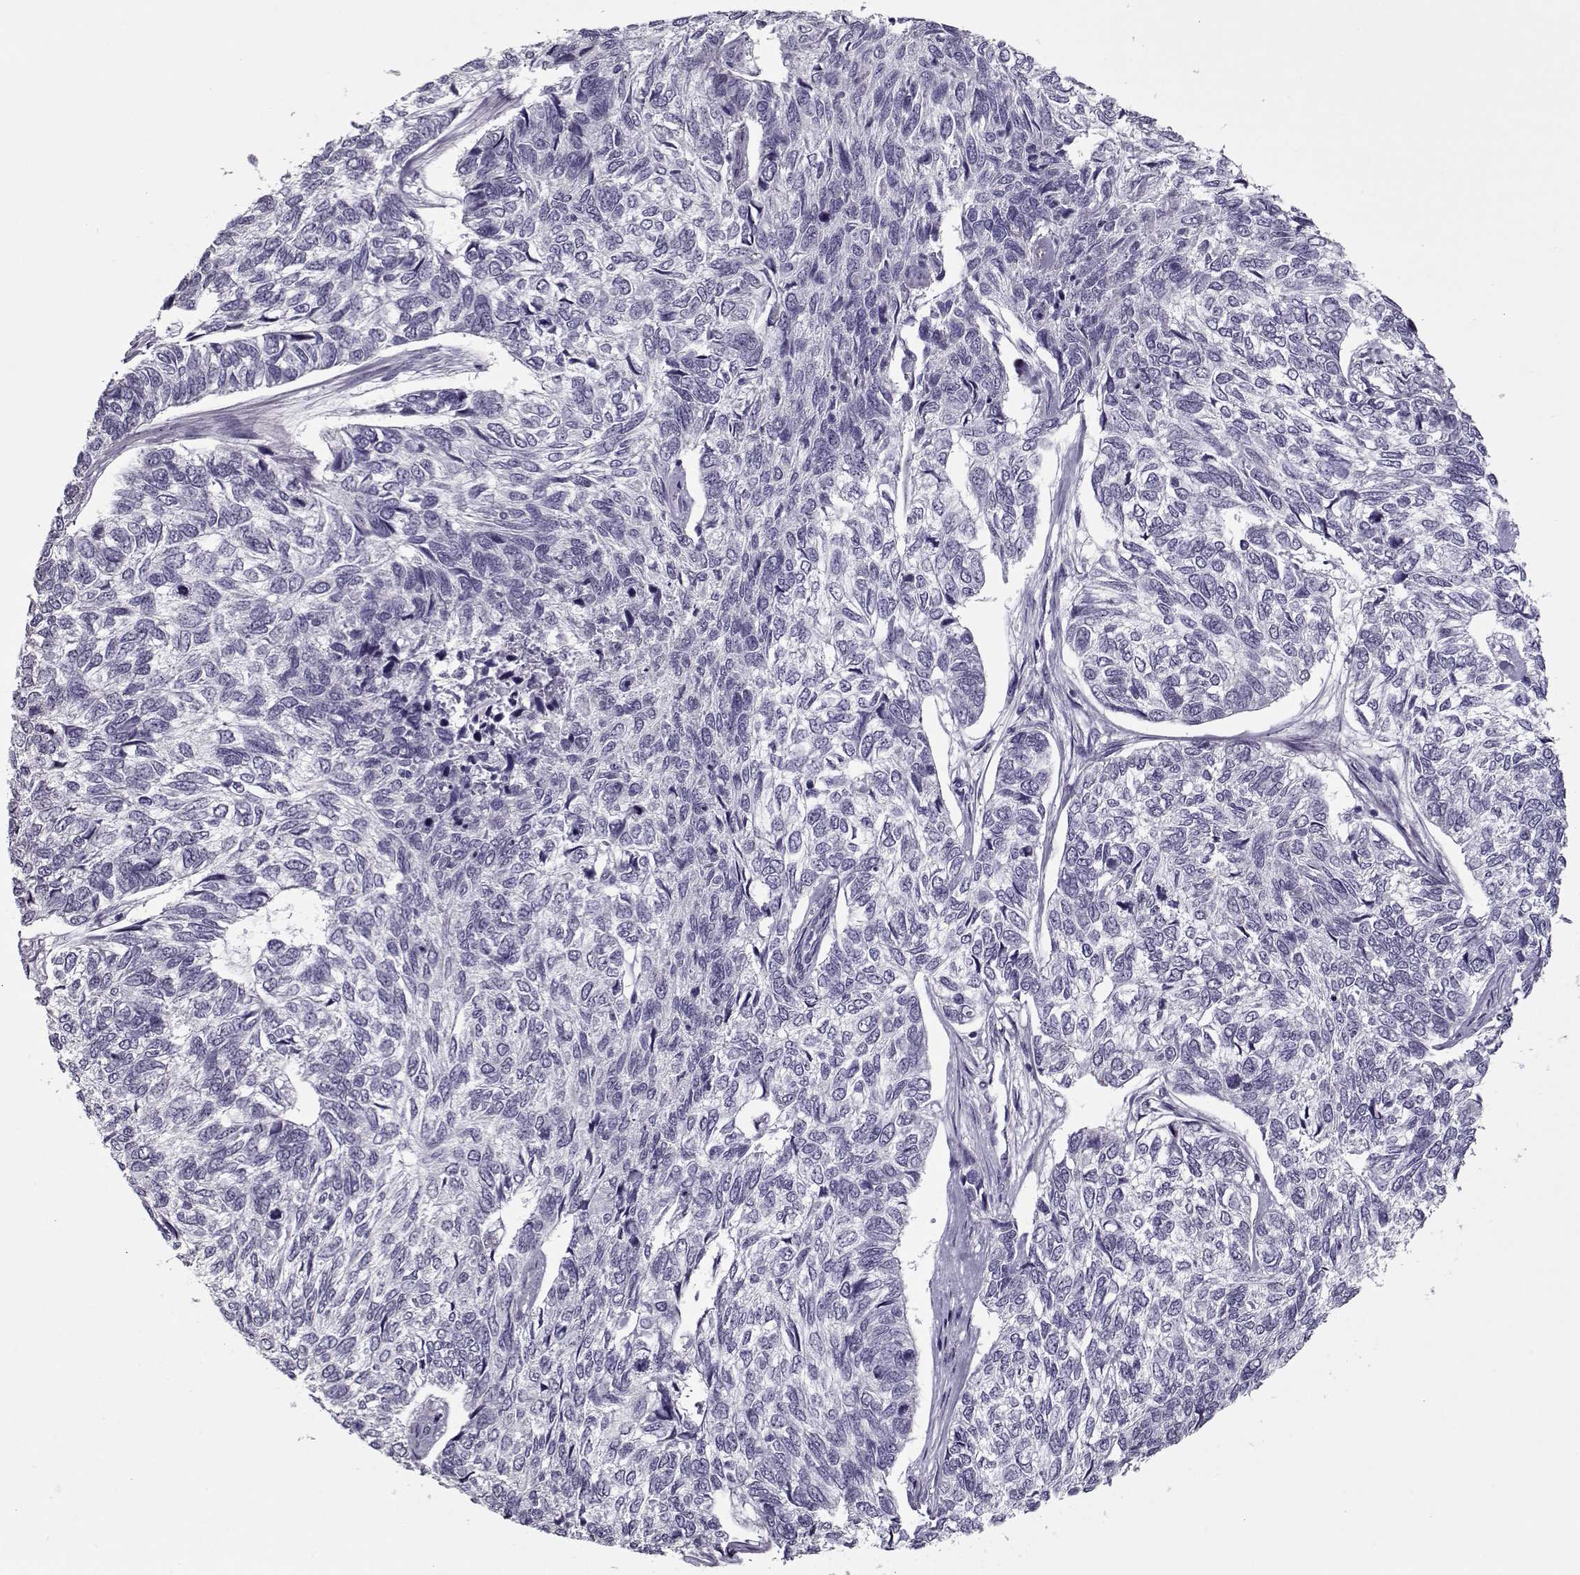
{"staining": {"intensity": "negative", "quantity": "none", "location": "none"}, "tissue": "skin cancer", "cell_type": "Tumor cells", "image_type": "cancer", "snomed": [{"axis": "morphology", "description": "Basal cell carcinoma"}, {"axis": "topography", "description": "Skin"}], "caption": "The photomicrograph shows no significant positivity in tumor cells of skin cancer.", "gene": "CIBAR1", "patient": {"sex": "female", "age": 65}}